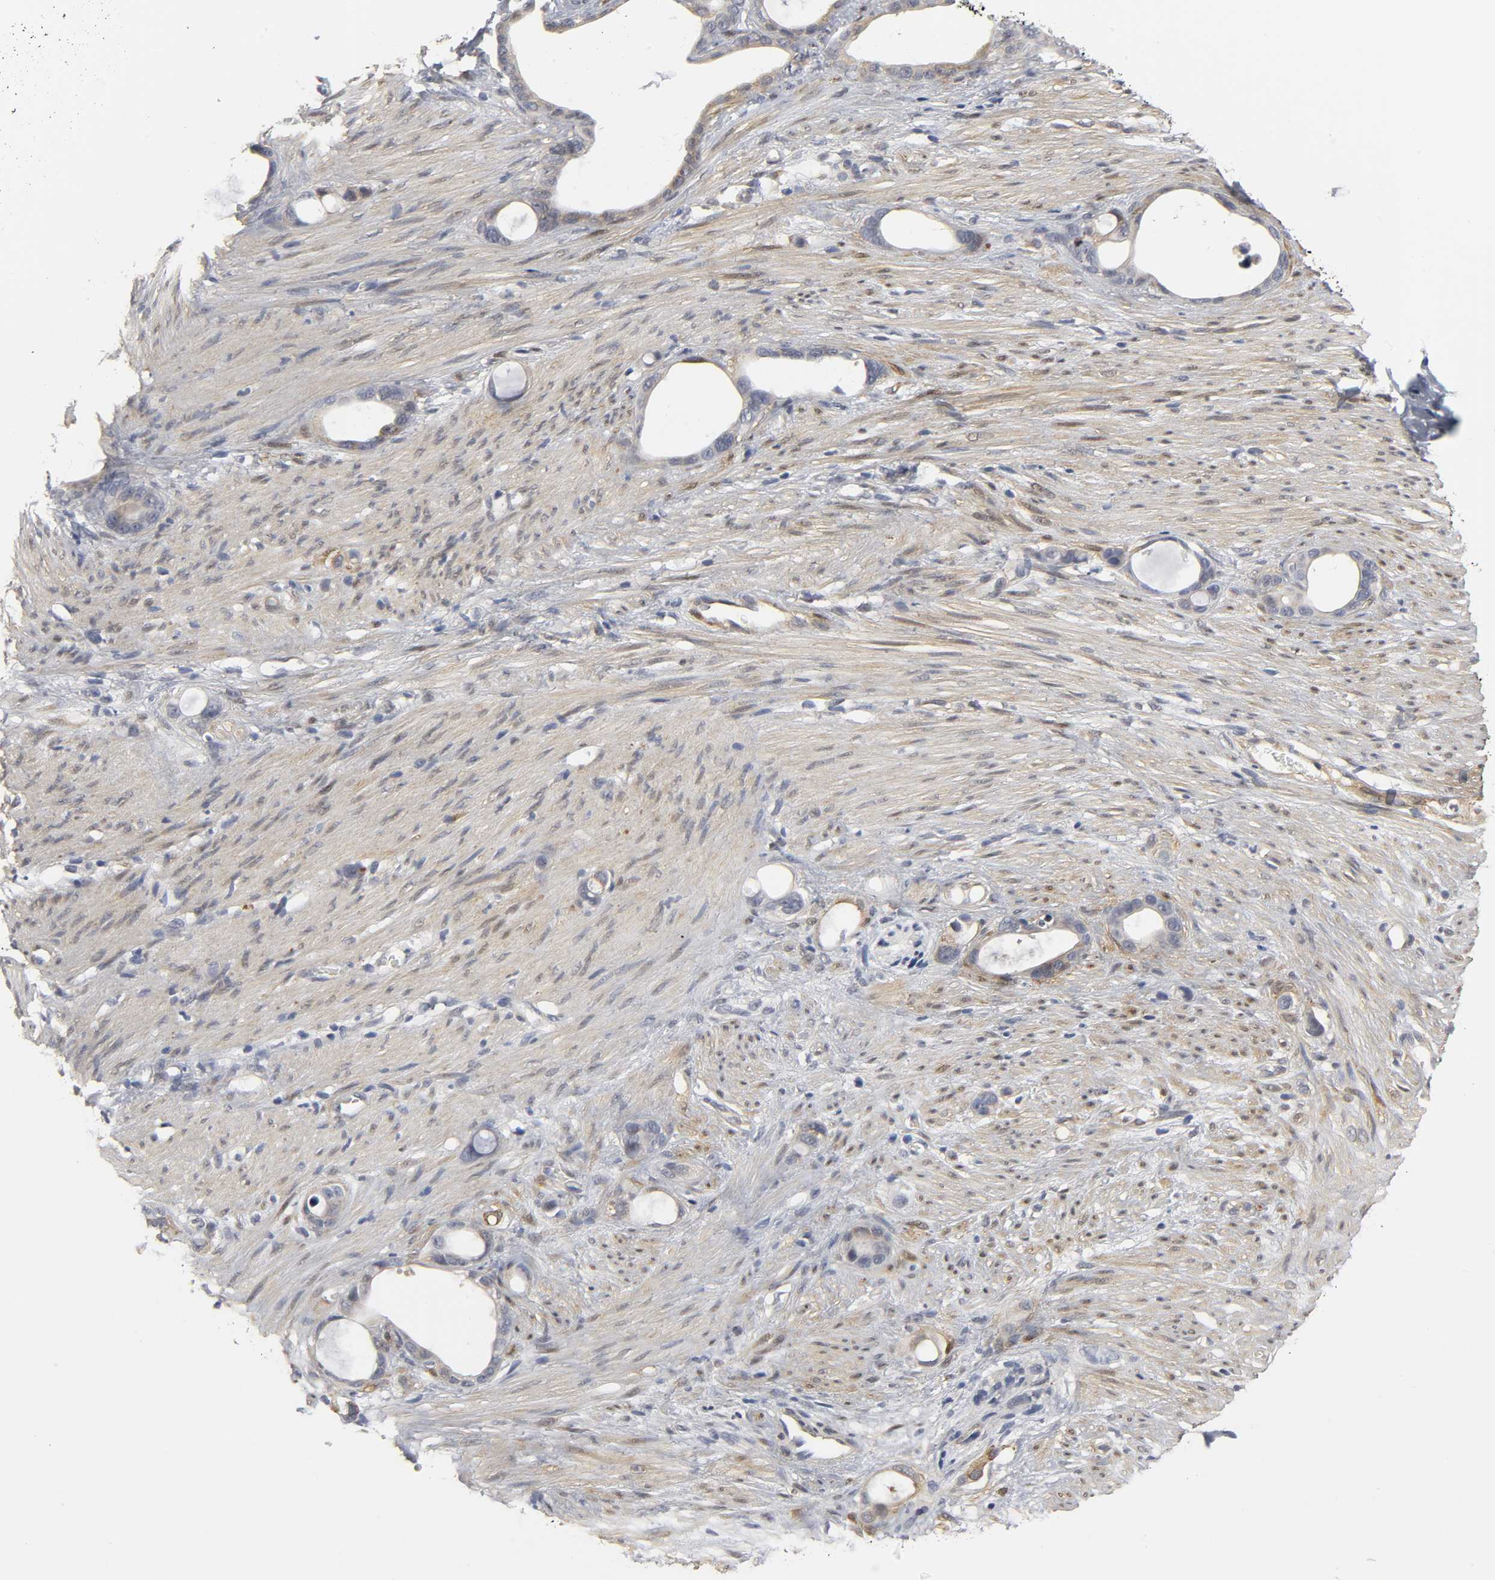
{"staining": {"intensity": "weak", "quantity": "25%-75%", "location": "cytoplasmic/membranous"}, "tissue": "stomach cancer", "cell_type": "Tumor cells", "image_type": "cancer", "snomed": [{"axis": "morphology", "description": "Adenocarcinoma, NOS"}, {"axis": "topography", "description": "Stomach"}], "caption": "A low amount of weak cytoplasmic/membranous staining is present in about 25%-75% of tumor cells in stomach cancer (adenocarcinoma) tissue. The protein is shown in brown color, while the nuclei are stained blue.", "gene": "PDLIM3", "patient": {"sex": "female", "age": 75}}